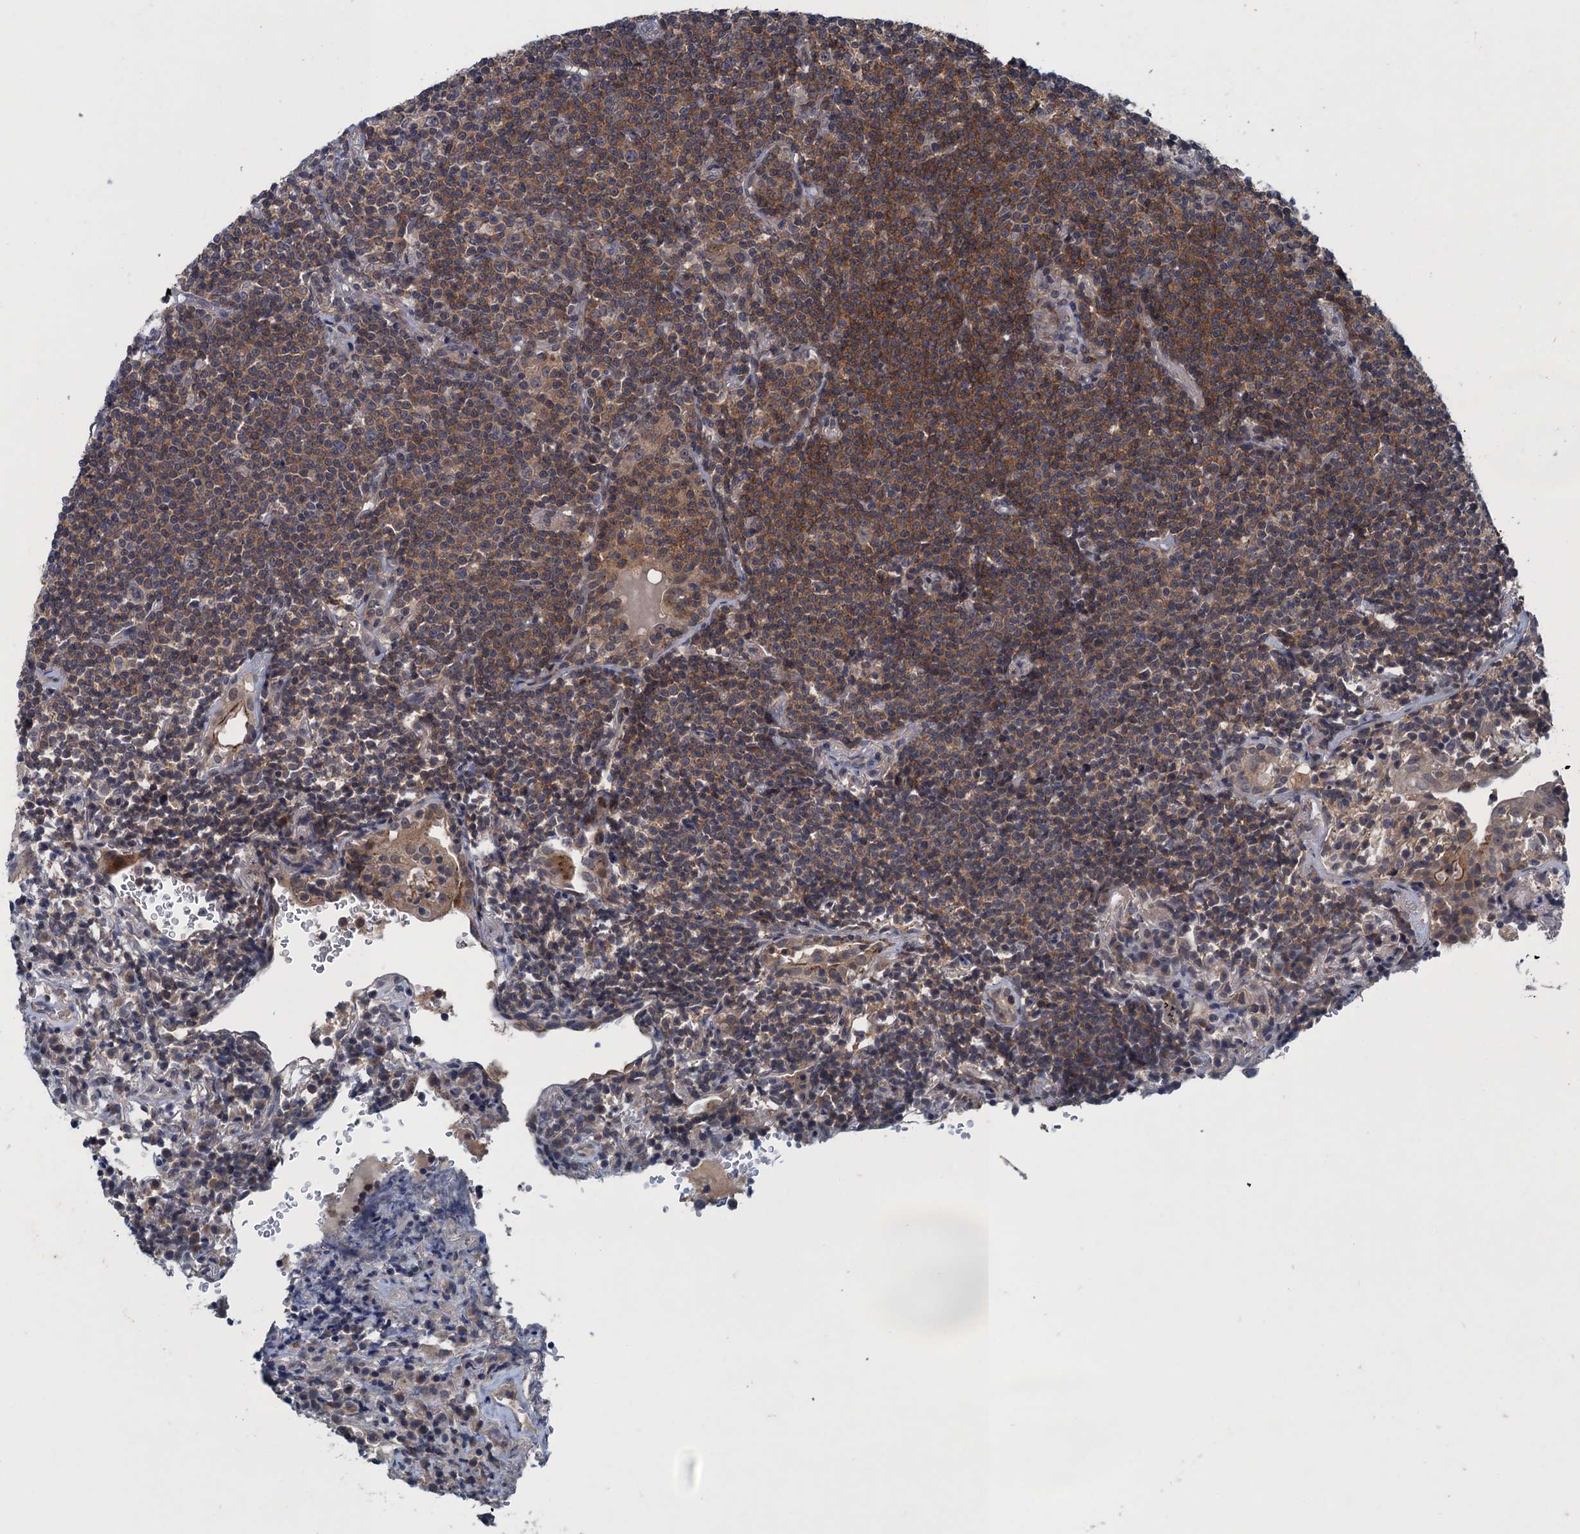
{"staining": {"intensity": "moderate", "quantity": ">75%", "location": "cytoplasmic/membranous"}, "tissue": "lymphoma", "cell_type": "Tumor cells", "image_type": "cancer", "snomed": [{"axis": "morphology", "description": "Malignant lymphoma, non-Hodgkin's type, Low grade"}, {"axis": "topography", "description": "Lung"}], "caption": "A micrograph of lymphoma stained for a protein shows moderate cytoplasmic/membranous brown staining in tumor cells.", "gene": "RNF165", "patient": {"sex": "female", "age": 71}}